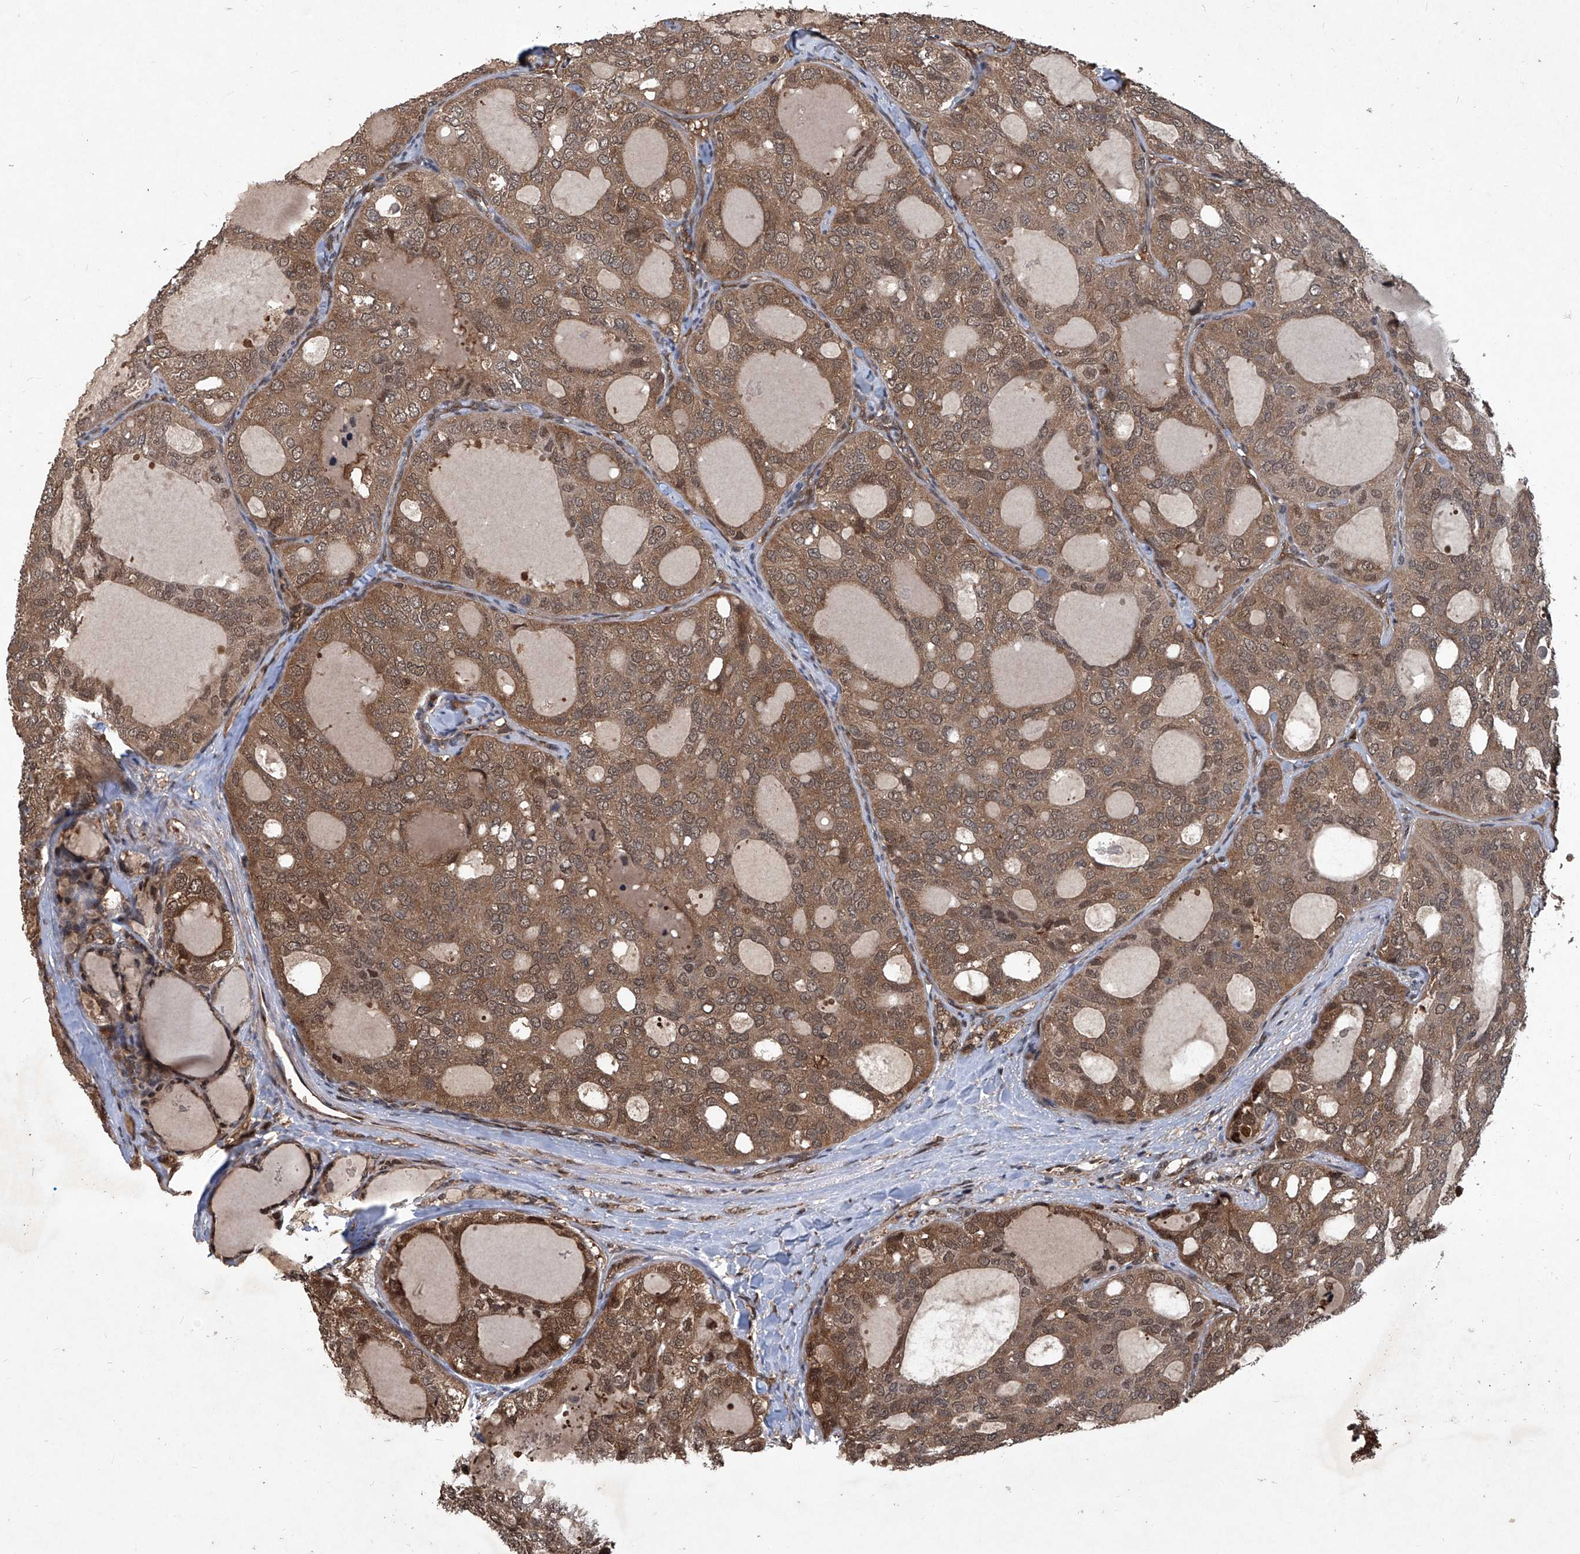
{"staining": {"intensity": "moderate", "quantity": ">75%", "location": "cytoplasmic/membranous,nuclear"}, "tissue": "thyroid cancer", "cell_type": "Tumor cells", "image_type": "cancer", "snomed": [{"axis": "morphology", "description": "Follicular adenoma carcinoma, NOS"}, {"axis": "topography", "description": "Thyroid gland"}], "caption": "Follicular adenoma carcinoma (thyroid) tissue displays moderate cytoplasmic/membranous and nuclear expression in about >75% of tumor cells, visualized by immunohistochemistry.", "gene": "PSMB1", "patient": {"sex": "male", "age": 75}}